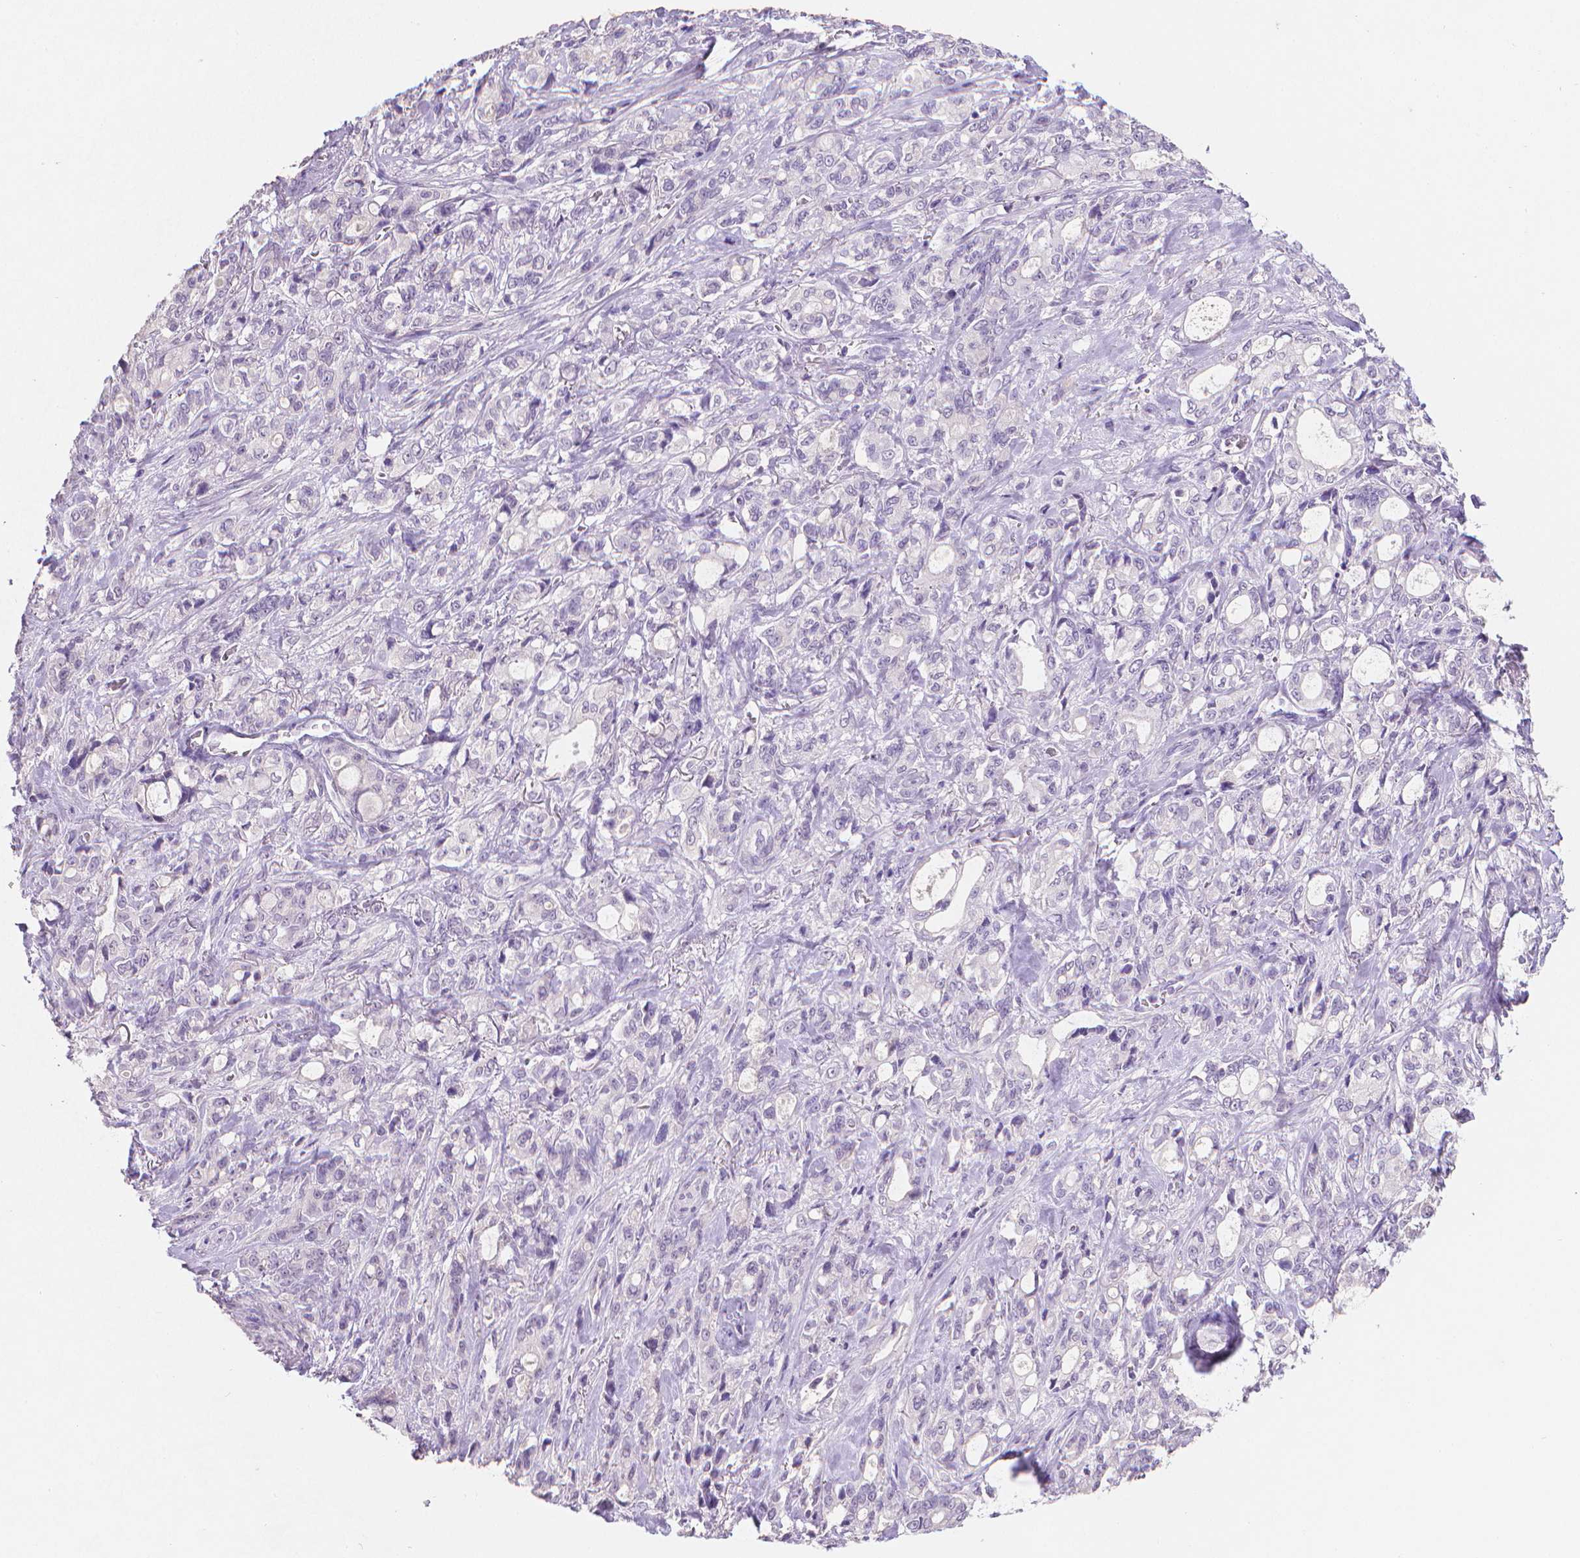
{"staining": {"intensity": "negative", "quantity": "none", "location": "none"}, "tissue": "stomach cancer", "cell_type": "Tumor cells", "image_type": "cancer", "snomed": [{"axis": "morphology", "description": "Adenocarcinoma, NOS"}, {"axis": "topography", "description": "Stomach"}], "caption": "Stomach cancer stained for a protein using immunohistochemistry (IHC) demonstrates no expression tumor cells.", "gene": "TNNI2", "patient": {"sex": "male", "age": 63}}